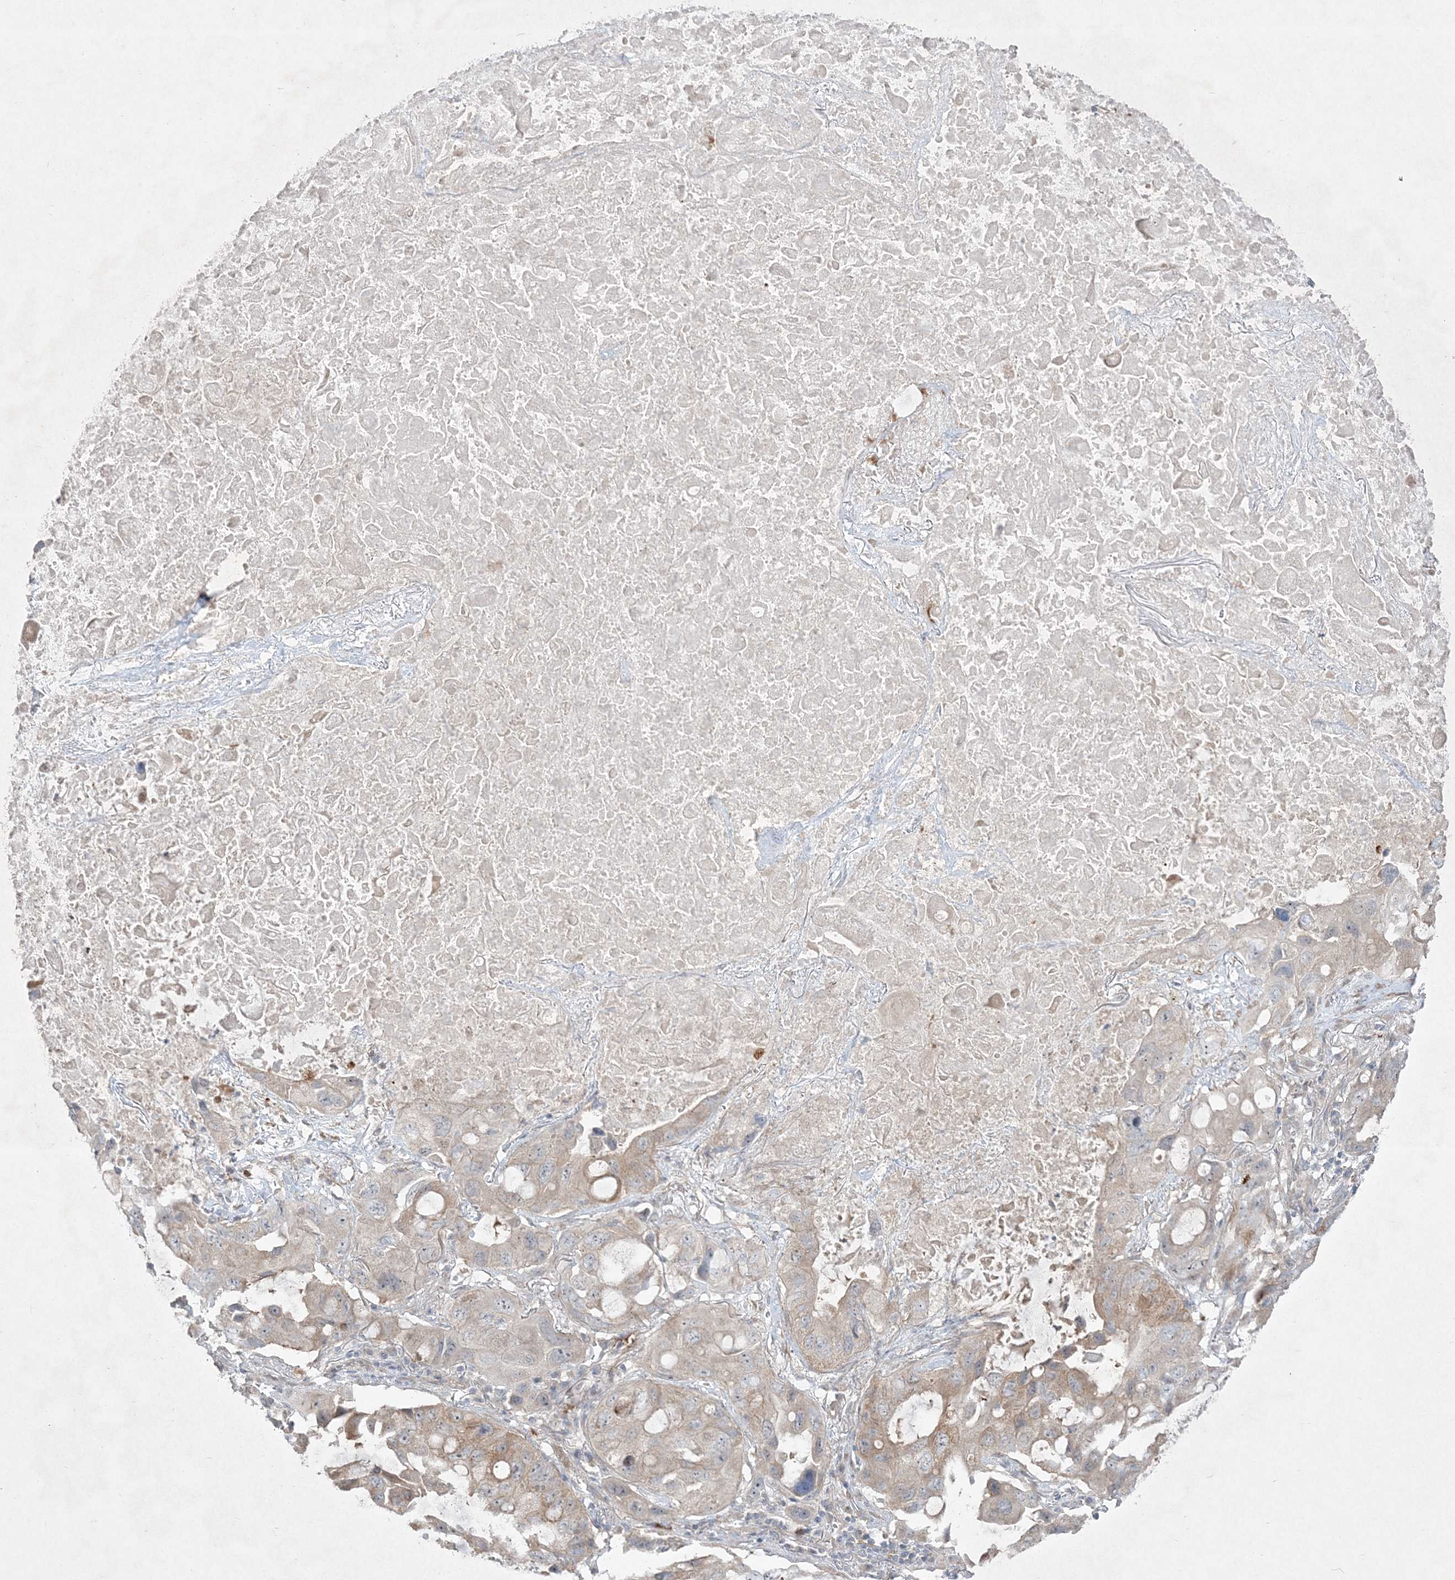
{"staining": {"intensity": "moderate", "quantity": "<25%", "location": "cytoplasmic/membranous"}, "tissue": "lung cancer", "cell_type": "Tumor cells", "image_type": "cancer", "snomed": [{"axis": "morphology", "description": "Squamous cell carcinoma, NOS"}, {"axis": "topography", "description": "Lung"}], "caption": "Protein staining of lung cancer (squamous cell carcinoma) tissue displays moderate cytoplasmic/membranous positivity in about <25% of tumor cells. (DAB IHC with brightfield microscopy, high magnification).", "gene": "CLNK", "patient": {"sex": "female", "age": 73}}